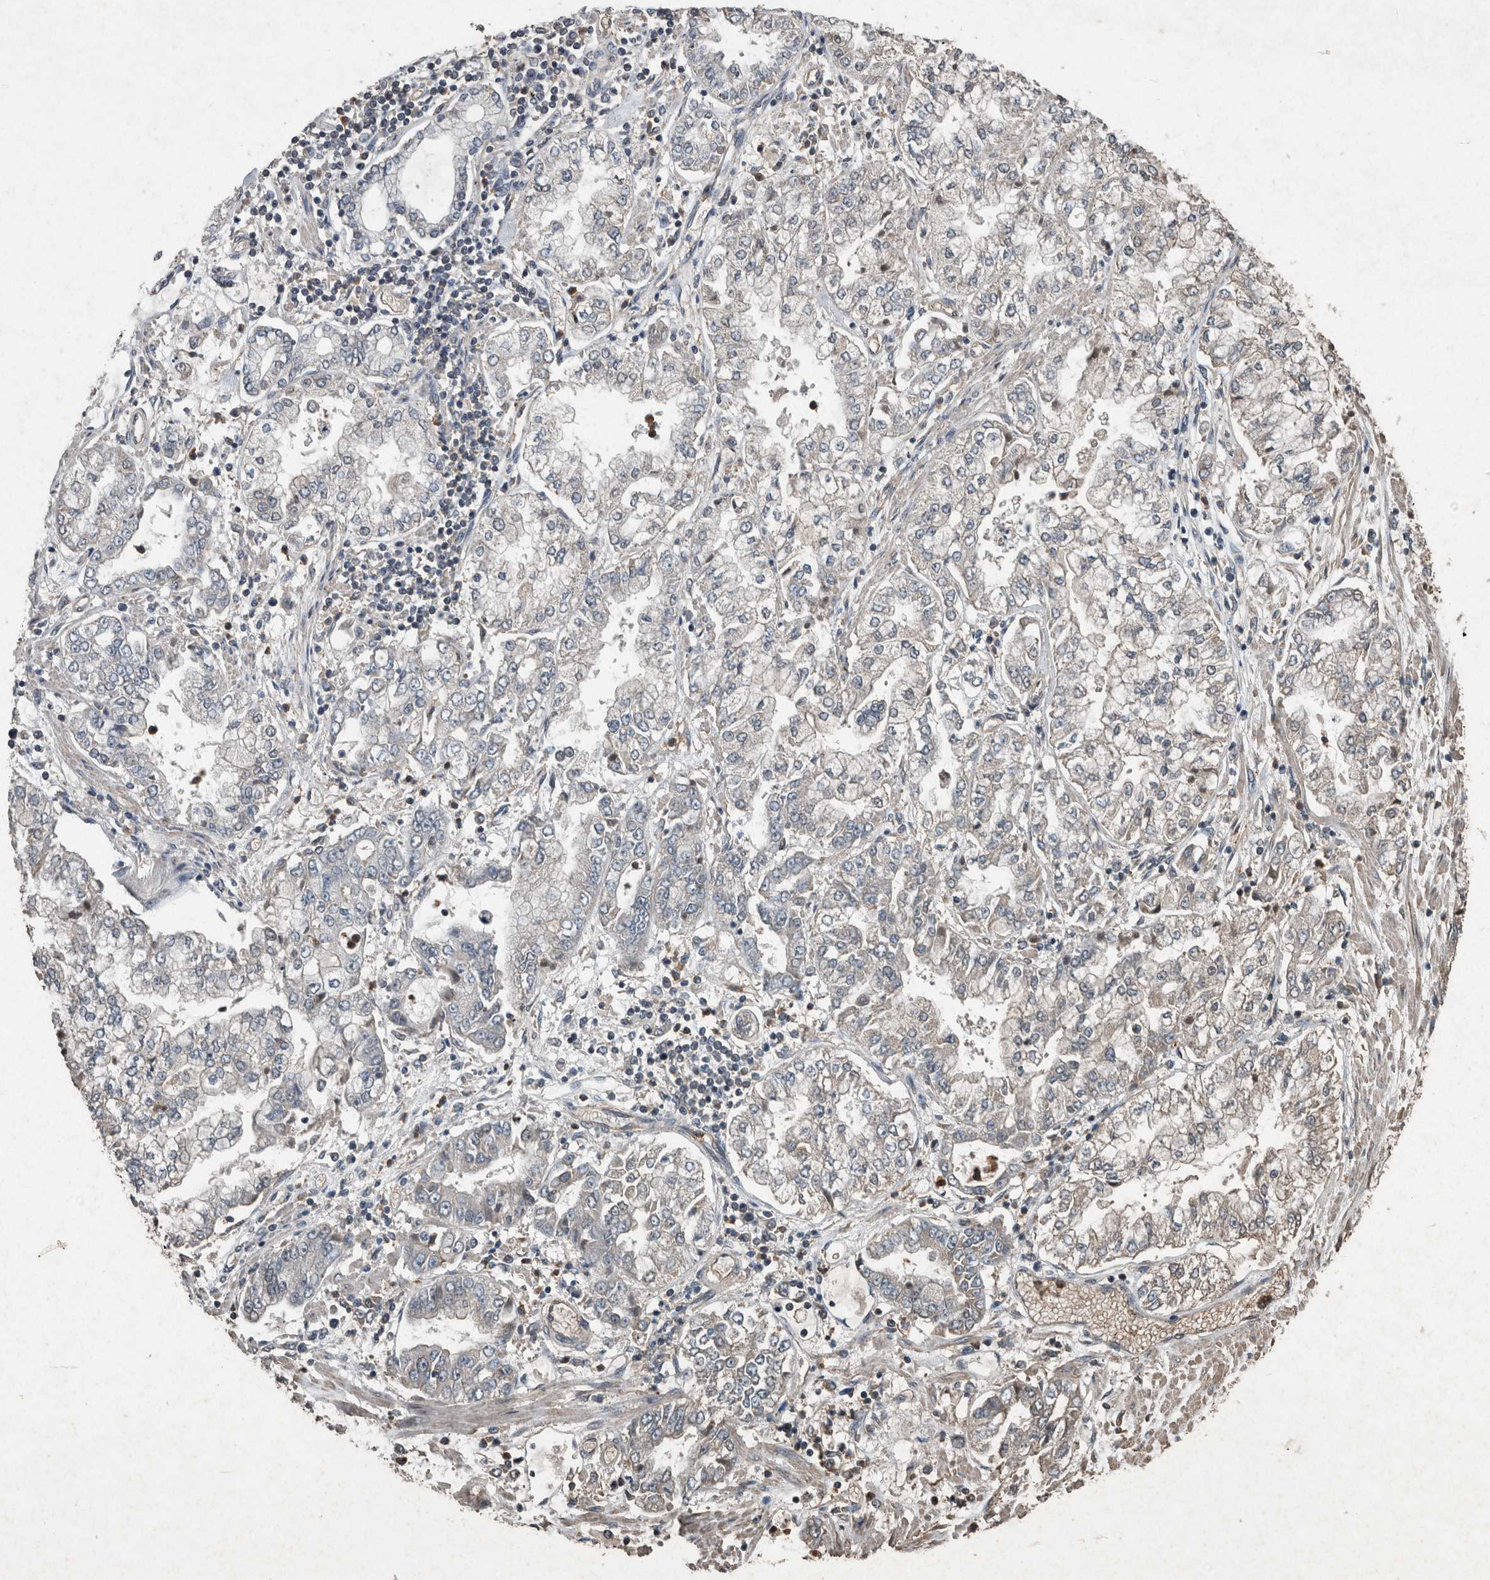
{"staining": {"intensity": "negative", "quantity": "none", "location": "none"}, "tissue": "stomach cancer", "cell_type": "Tumor cells", "image_type": "cancer", "snomed": [{"axis": "morphology", "description": "Adenocarcinoma, NOS"}, {"axis": "topography", "description": "Stomach"}], "caption": "Tumor cells show no significant protein staining in stomach cancer (adenocarcinoma). (DAB (3,3'-diaminobenzidine) immunohistochemistry visualized using brightfield microscopy, high magnification).", "gene": "FGFRL1", "patient": {"sex": "male", "age": 76}}